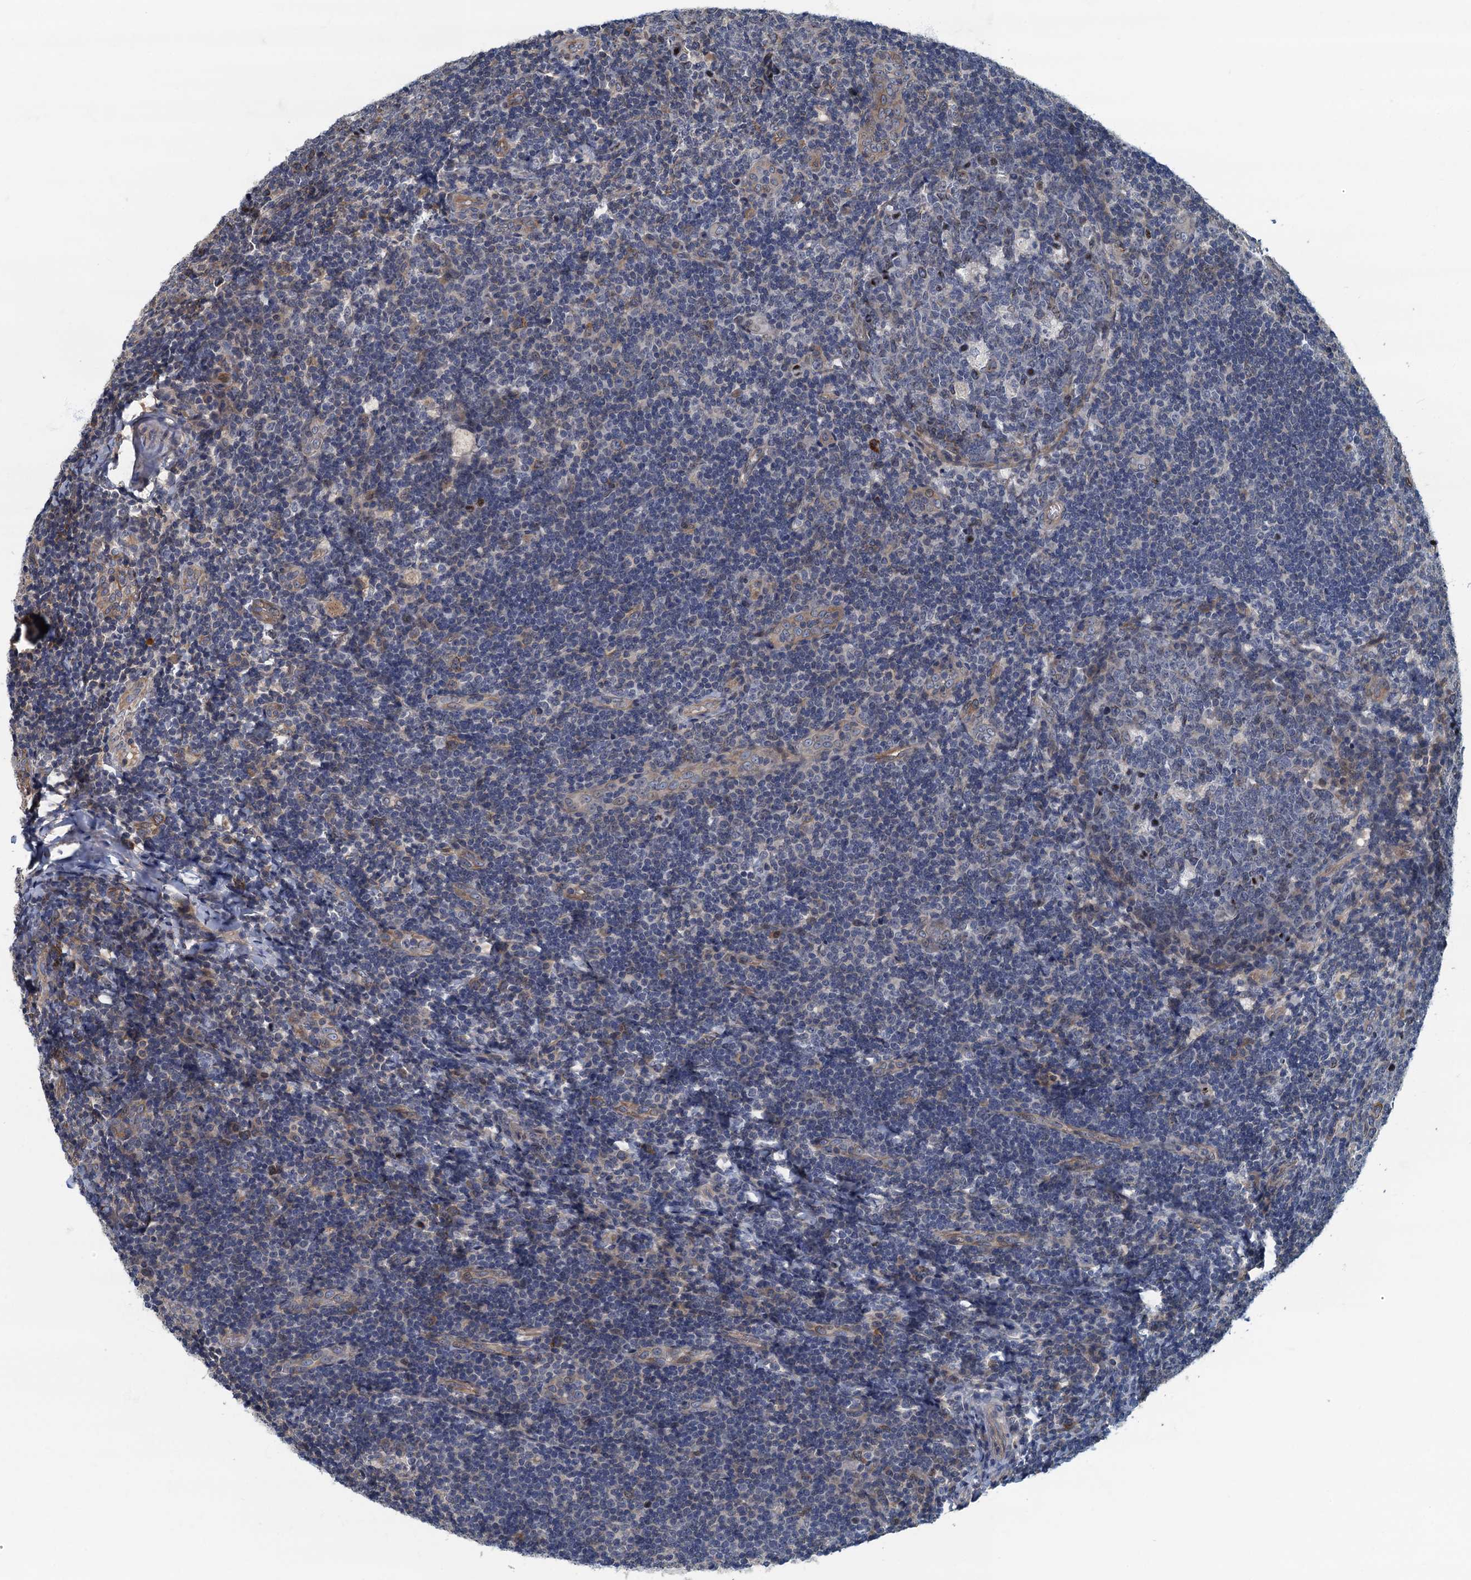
{"staining": {"intensity": "negative", "quantity": "none", "location": "none"}, "tissue": "tonsil", "cell_type": "Germinal center cells", "image_type": "normal", "snomed": [{"axis": "morphology", "description": "Normal tissue, NOS"}, {"axis": "topography", "description": "Tonsil"}], "caption": "This is an immunohistochemistry (IHC) histopathology image of benign tonsil. There is no staining in germinal center cells.", "gene": "CKAP2L", "patient": {"sex": "male", "age": 17}}